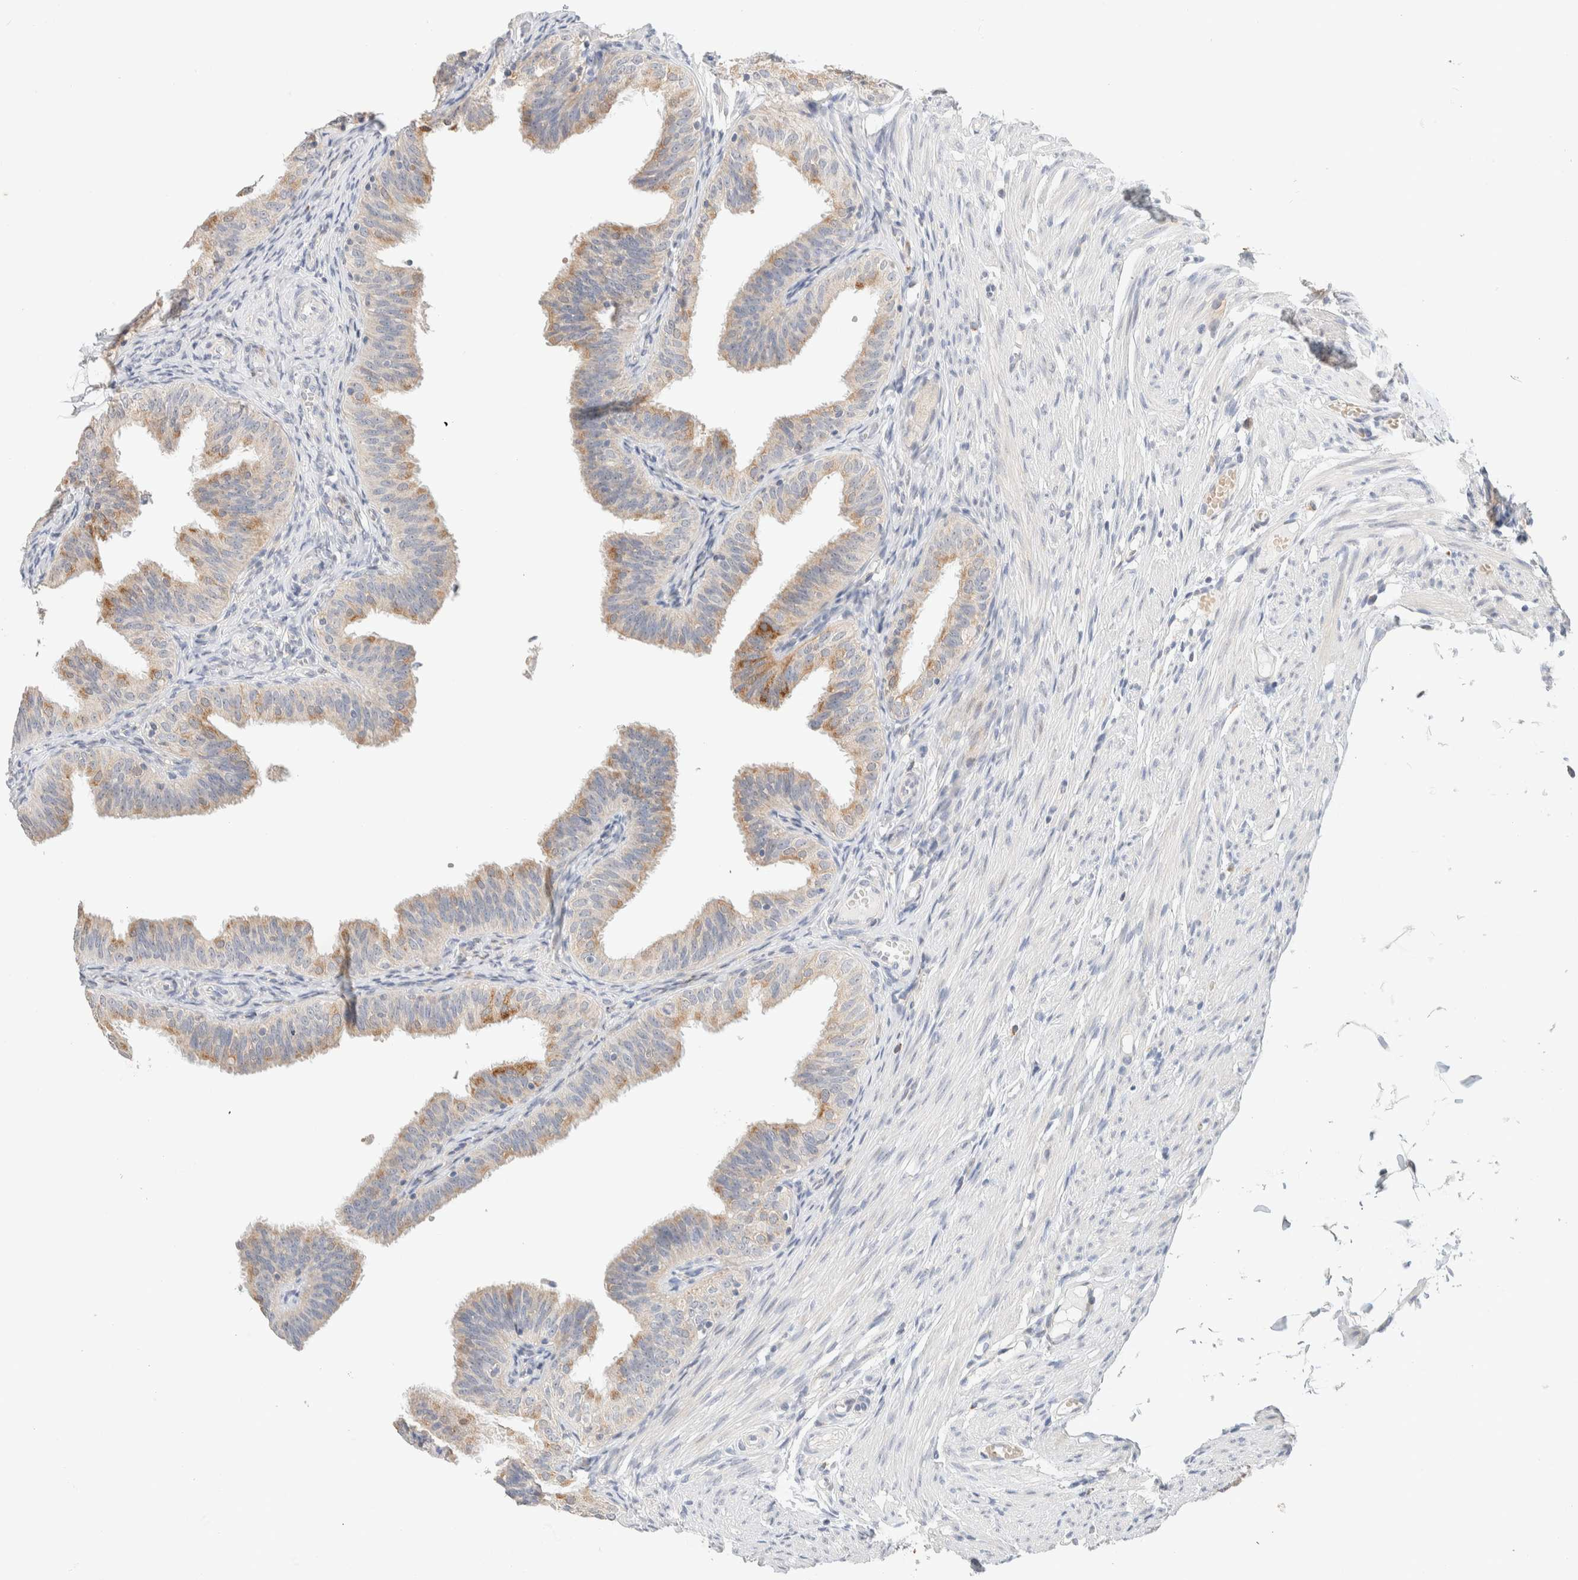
{"staining": {"intensity": "moderate", "quantity": "25%-75%", "location": "cytoplasmic/membranous"}, "tissue": "fallopian tube", "cell_type": "Glandular cells", "image_type": "normal", "snomed": [{"axis": "morphology", "description": "Normal tissue, NOS"}, {"axis": "topography", "description": "Fallopian tube"}], "caption": "Immunohistochemistry micrograph of benign fallopian tube stained for a protein (brown), which displays medium levels of moderate cytoplasmic/membranous positivity in approximately 25%-75% of glandular cells.", "gene": "HDHD3", "patient": {"sex": "female", "age": 35}}